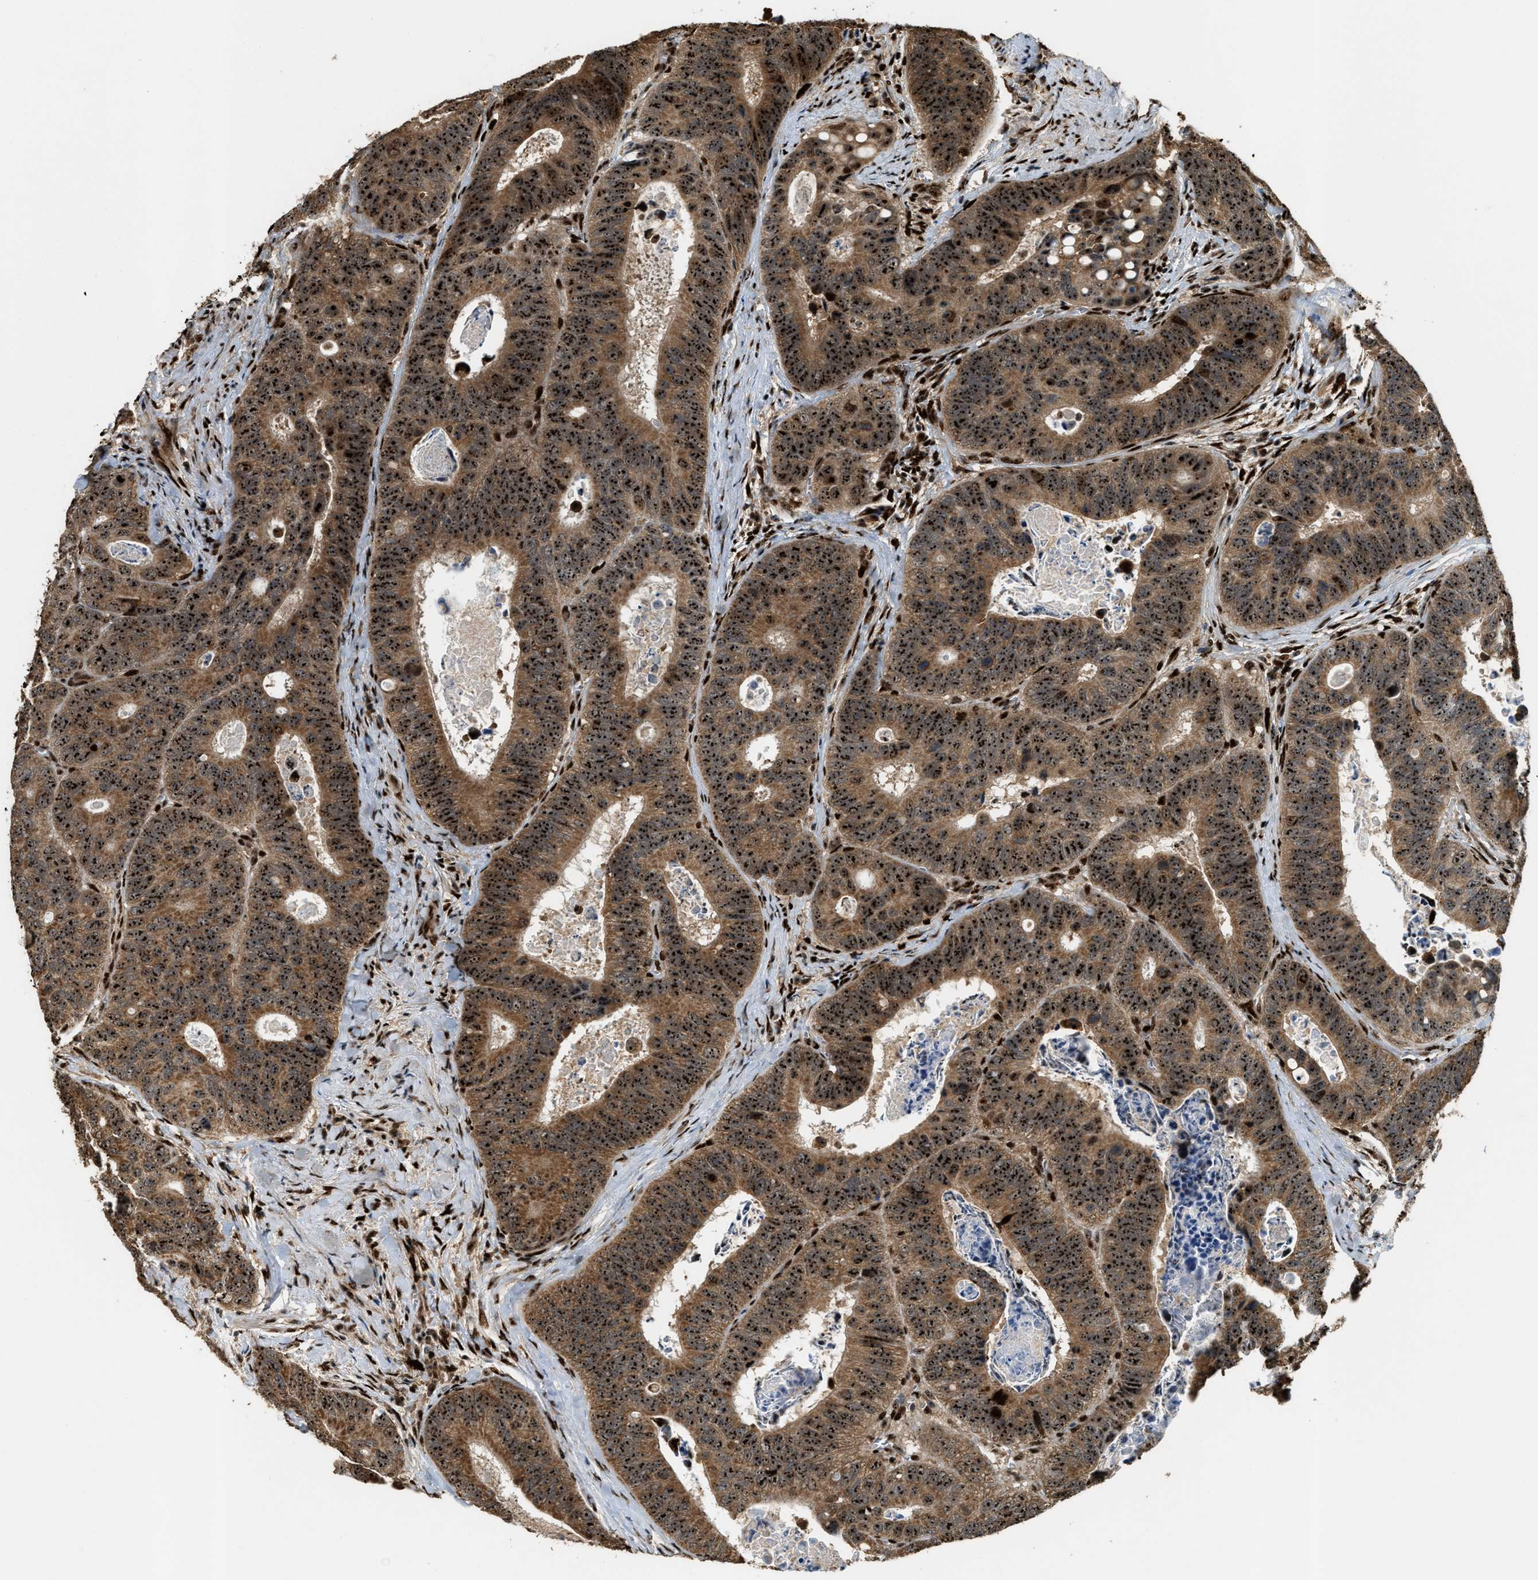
{"staining": {"intensity": "strong", "quantity": ">75%", "location": "cytoplasmic/membranous,nuclear"}, "tissue": "colorectal cancer", "cell_type": "Tumor cells", "image_type": "cancer", "snomed": [{"axis": "morphology", "description": "Inflammation, NOS"}, {"axis": "morphology", "description": "Adenocarcinoma, NOS"}, {"axis": "topography", "description": "Colon"}], "caption": "Strong cytoplasmic/membranous and nuclear protein positivity is present in about >75% of tumor cells in colorectal cancer (adenocarcinoma).", "gene": "ZNF687", "patient": {"sex": "male", "age": 72}}